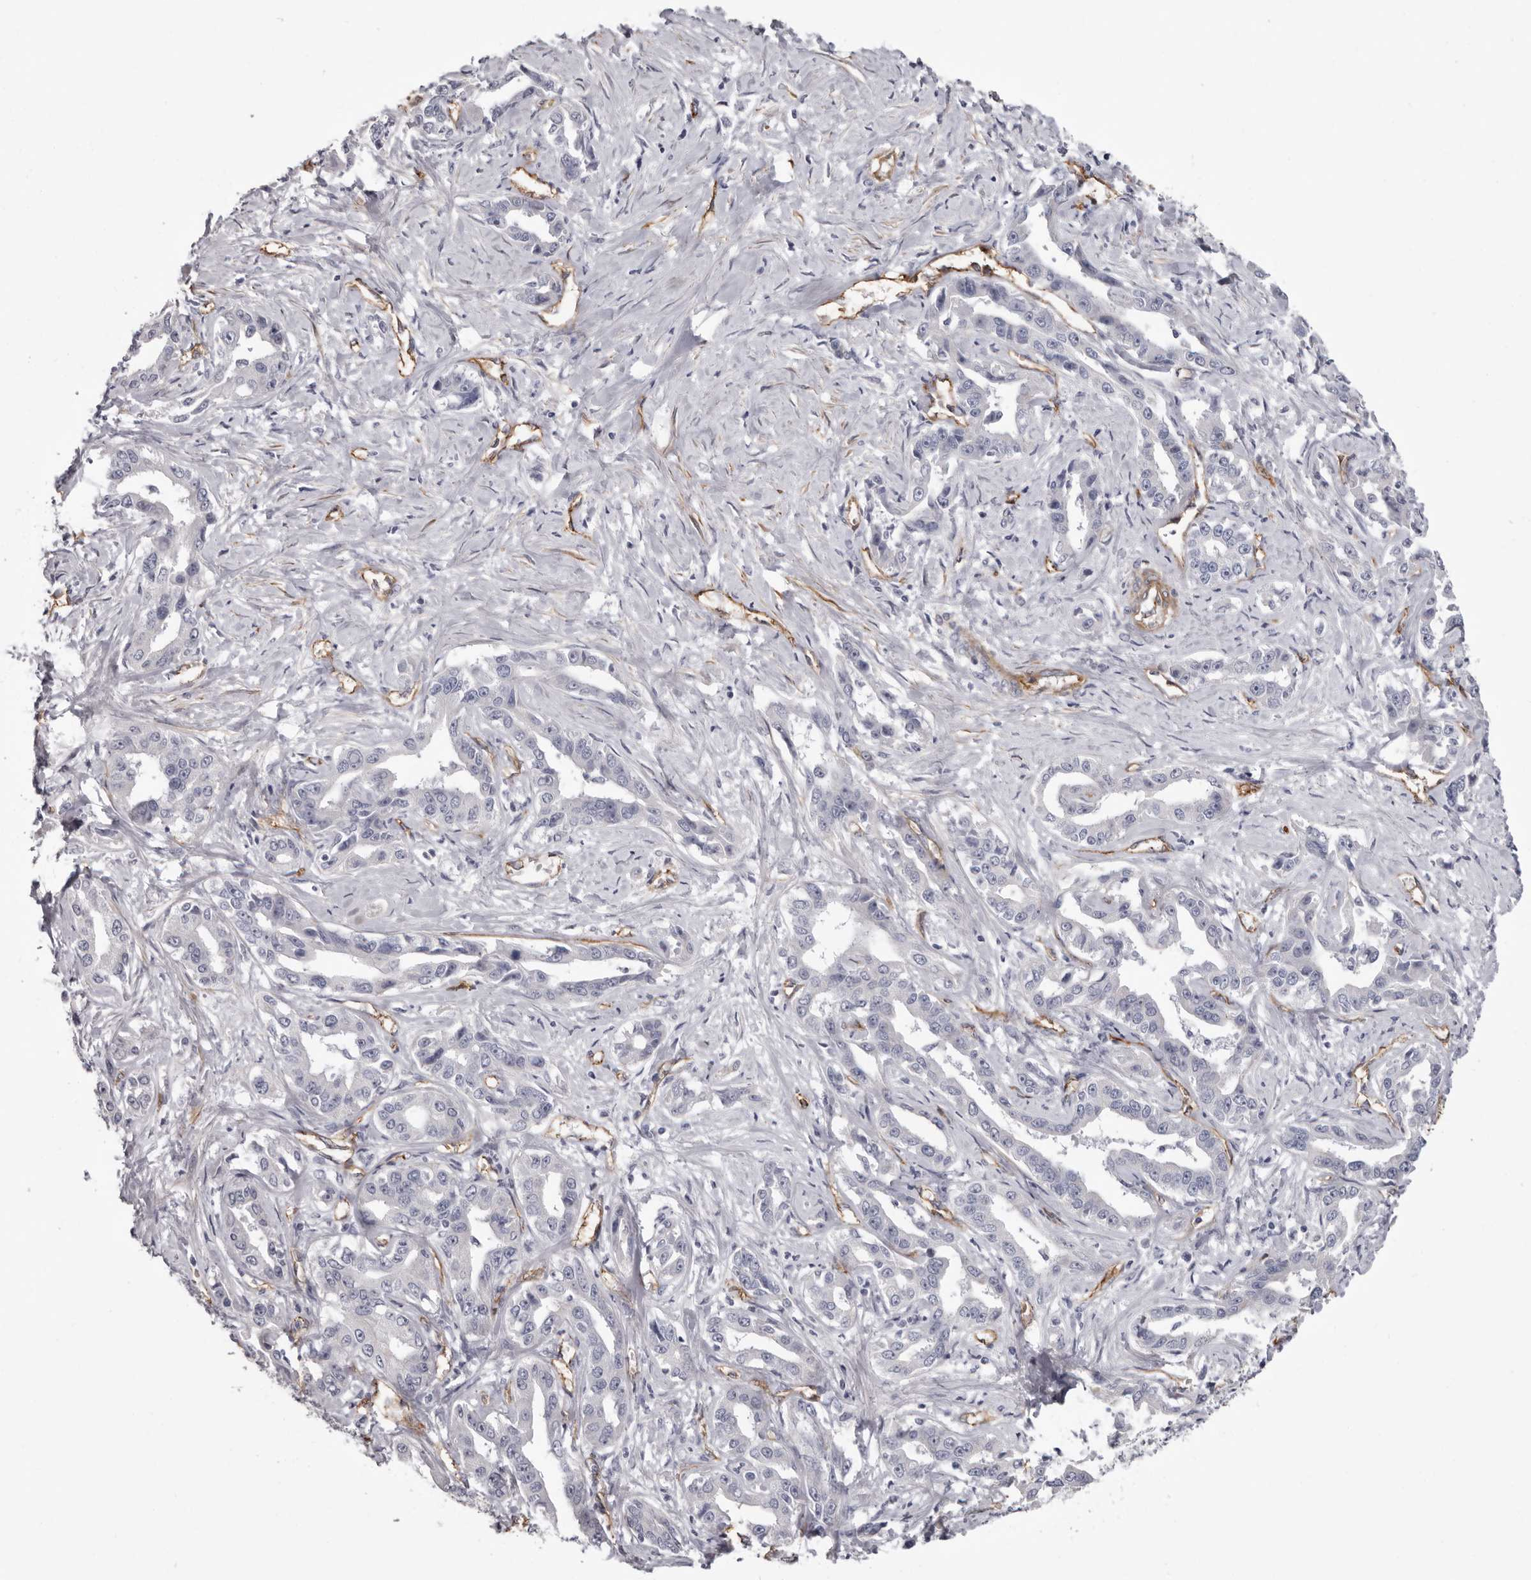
{"staining": {"intensity": "negative", "quantity": "none", "location": "none"}, "tissue": "liver cancer", "cell_type": "Tumor cells", "image_type": "cancer", "snomed": [{"axis": "morphology", "description": "Cholangiocarcinoma"}, {"axis": "topography", "description": "Liver"}], "caption": "Image shows no significant protein staining in tumor cells of cholangiocarcinoma (liver).", "gene": "ADGRL4", "patient": {"sex": "male", "age": 59}}